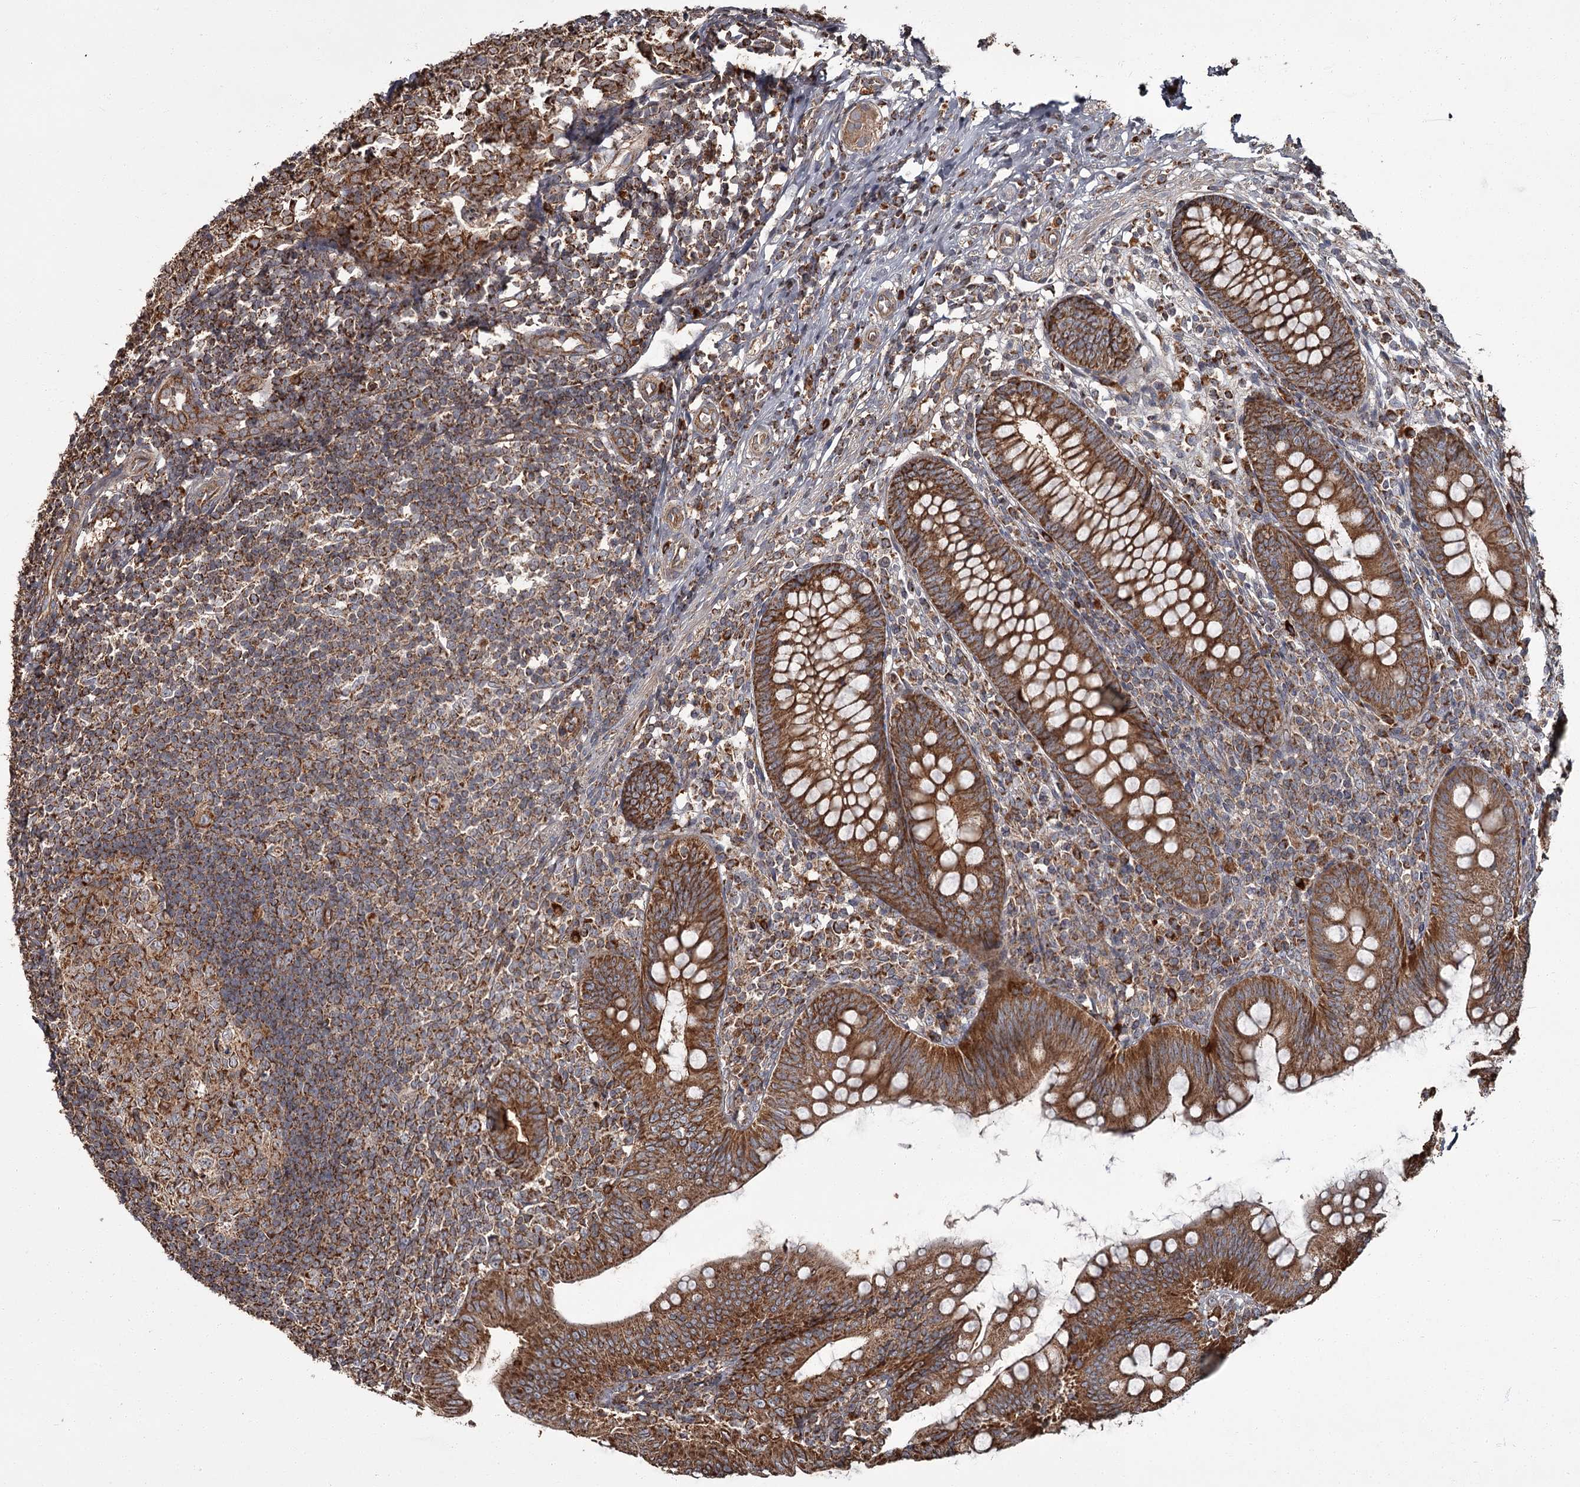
{"staining": {"intensity": "strong", "quantity": ">75%", "location": "cytoplasmic/membranous"}, "tissue": "appendix", "cell_type": "Glandular cells", "image_type": "normal", "snomed": [{"axis": "morphology", "description": "Normal tissue, NOS"}, {"axis": "topography", "description": "Appendix"}], "caption": "A brown stain highlights strong cytoplasmic/membranous staining of a protein in glandular cells of normal human appendix. (DAB (3,3'-diaminobenzidine) IHC with brightfield microscopy, high magnification).", "gene": "THAP9", "patient": {"sex": "male", "age": 14}}